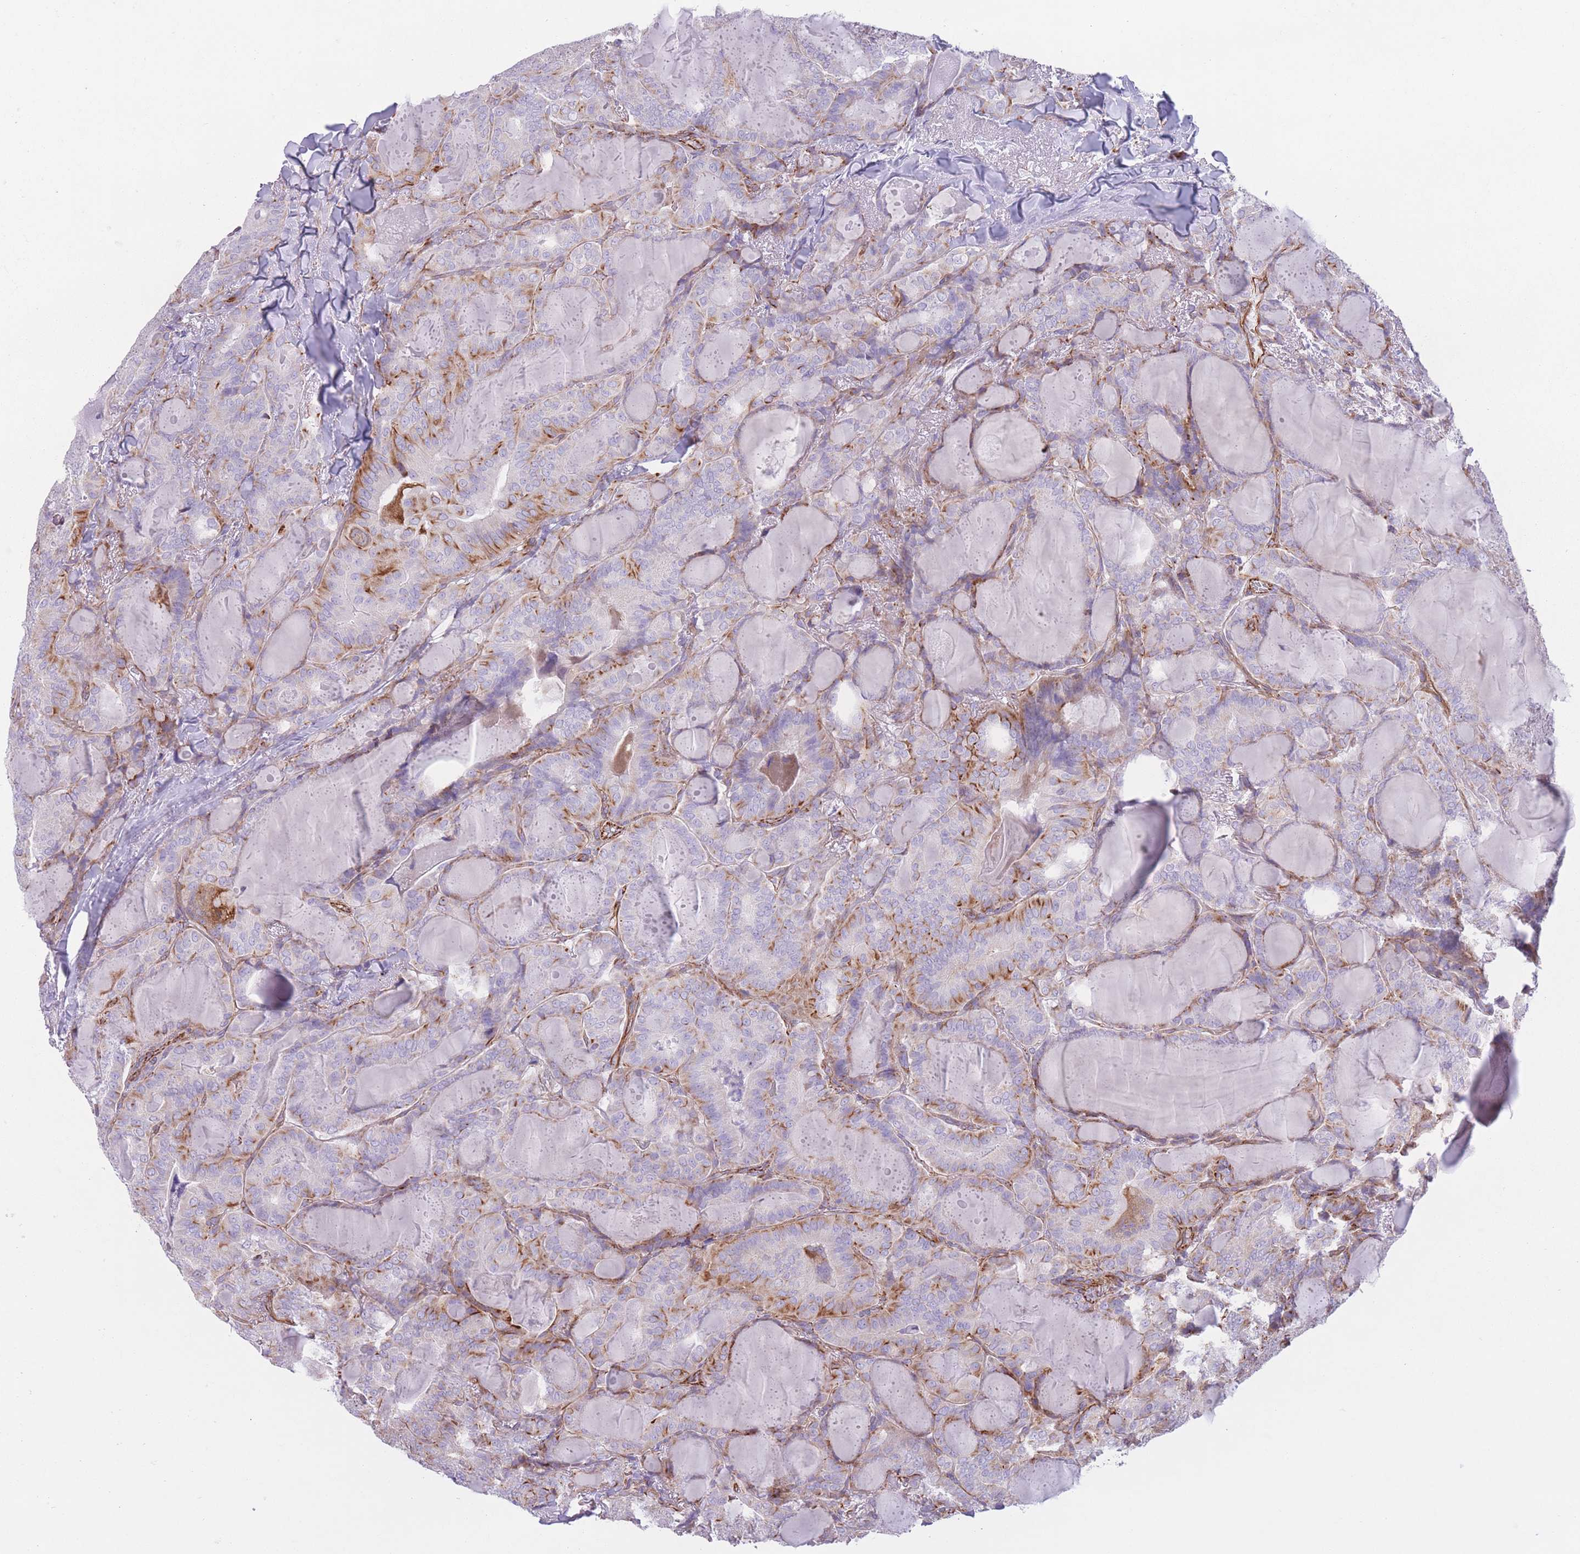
{"staining": {"intensity": "moderate", "quantity": "25%-75%", "location": "cytoplasmic/membranous"}, "tissue": "thyroid cancer", "cell_type": "Tumor cells", "image_type": "cancer", "snomed": [{"axis": "morphology", "description": "Papillary adenocarcinoma, NOS"}, {"axis": "topography", "description": "Thyroid gland"}], "caption": "IHC (DAB) staining of thyroid cancer (papillary adenocarcinoma) demonstrates moderate cytoplasmic/membranous protein positivity in approximately 25%-75% of tumor cells. Using DAB (3,3'-diaminobenzidine) (brown) and hematoxylin (blue) stains, captured at high magnification using brightfield microscopy.", "gene": "PTCD1", "patient": {"sex": "female", "age": 68}}